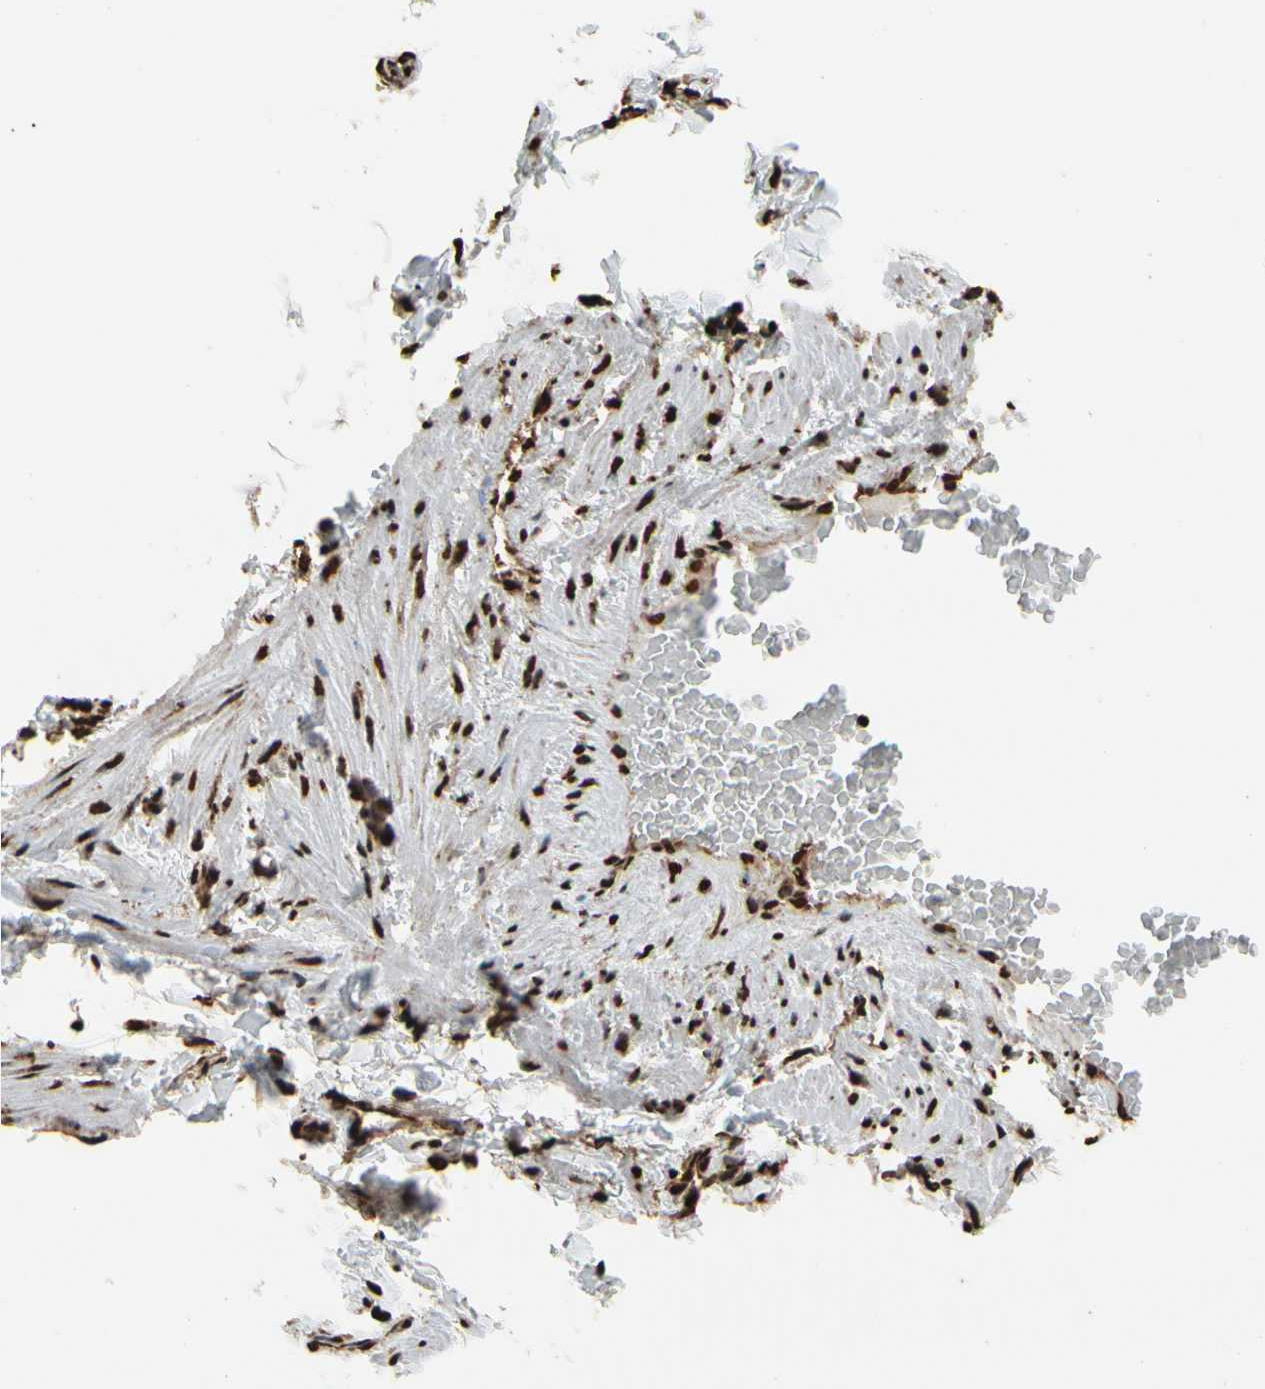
{"staining": {"intensity": "strong", "quantity": ">75%", "location": "cytoplasmic/membranous,nuclear"}, "tissue": "adipose tissue", "cell_type": "Adipocytes", "image_type": "normal", "snomed": [{"axis": "morphology", "description": "Normal tissue, NOS"}, {"axis": "topography", "description": "Vascular tissue"}], "caption": "Adipose tissue stained with a brown dye reveals strong cytoplasmic/membranous,nuclear positive staining in approximately >75% of adipocytes.", "gene": "HNRNPK", "patient": {"sex": "male", "age": 41}}